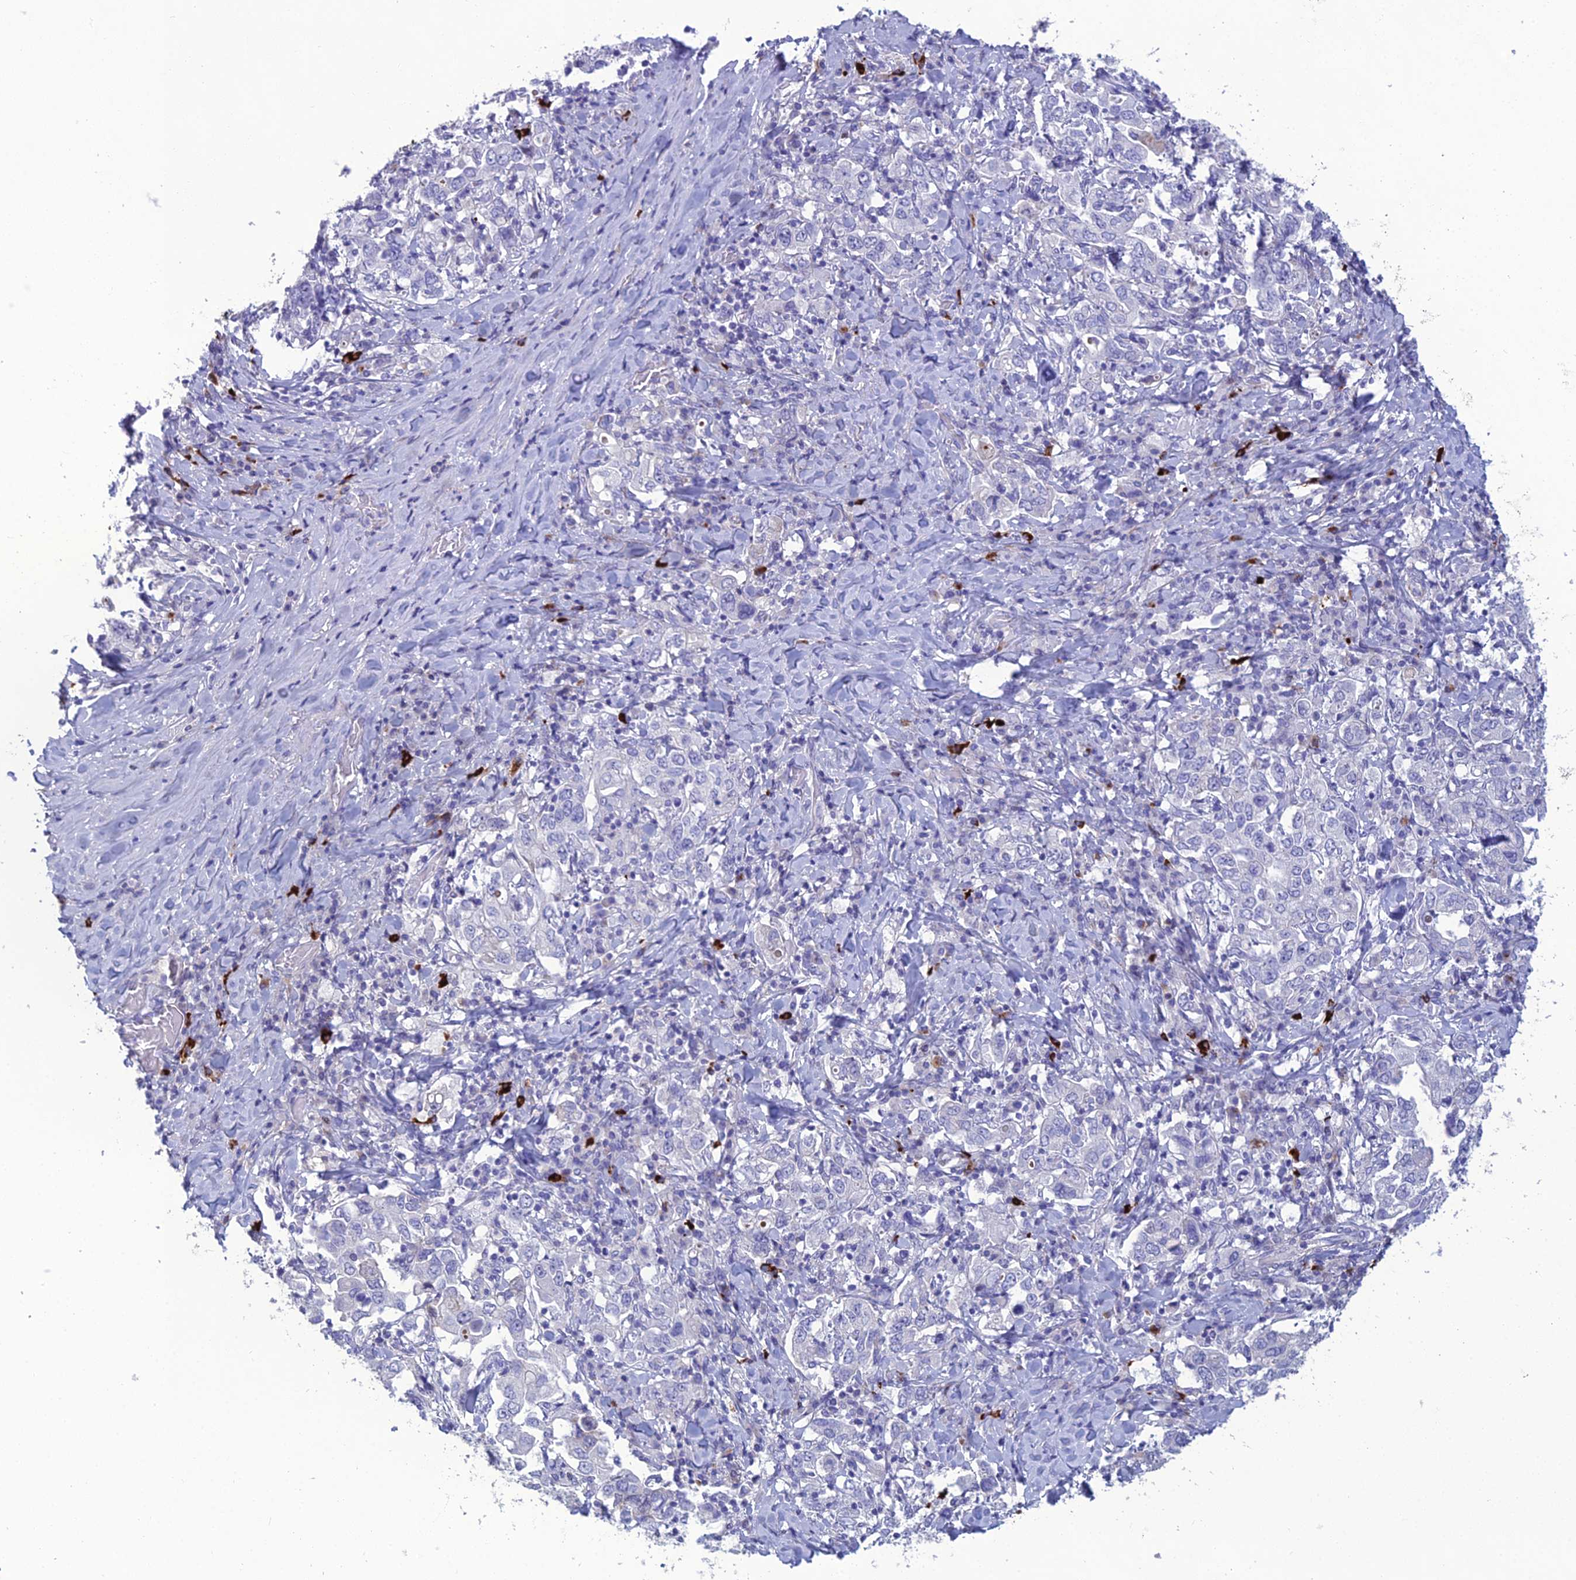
{"staining": {"intensity": "negative", "quantity": "none", "location": "none"}, "tissue": "stomach cancer", "cell_type": "Tumor cells", "image_type": "cancer", "snomed": [{"axis": "morphology", "description": "Adenocarcinoma, NOS"}, {"axis": "topography", "description": "Stomach, upper"}], "caption": "Immunohistochemistry micrograph of neoplastic tissue: human stomach adenocarcinoma stained with DAB displays no significant protein expression in tumor cells. (Stains: DAB (3,3'-diaminobenzidine) immunohistochemistry with hematoxylin counter stain, Microscopy: brightfield microscopy at high magnification).", "gene": "OR56B1", "patient": {"sex": "male", "age": 62}}